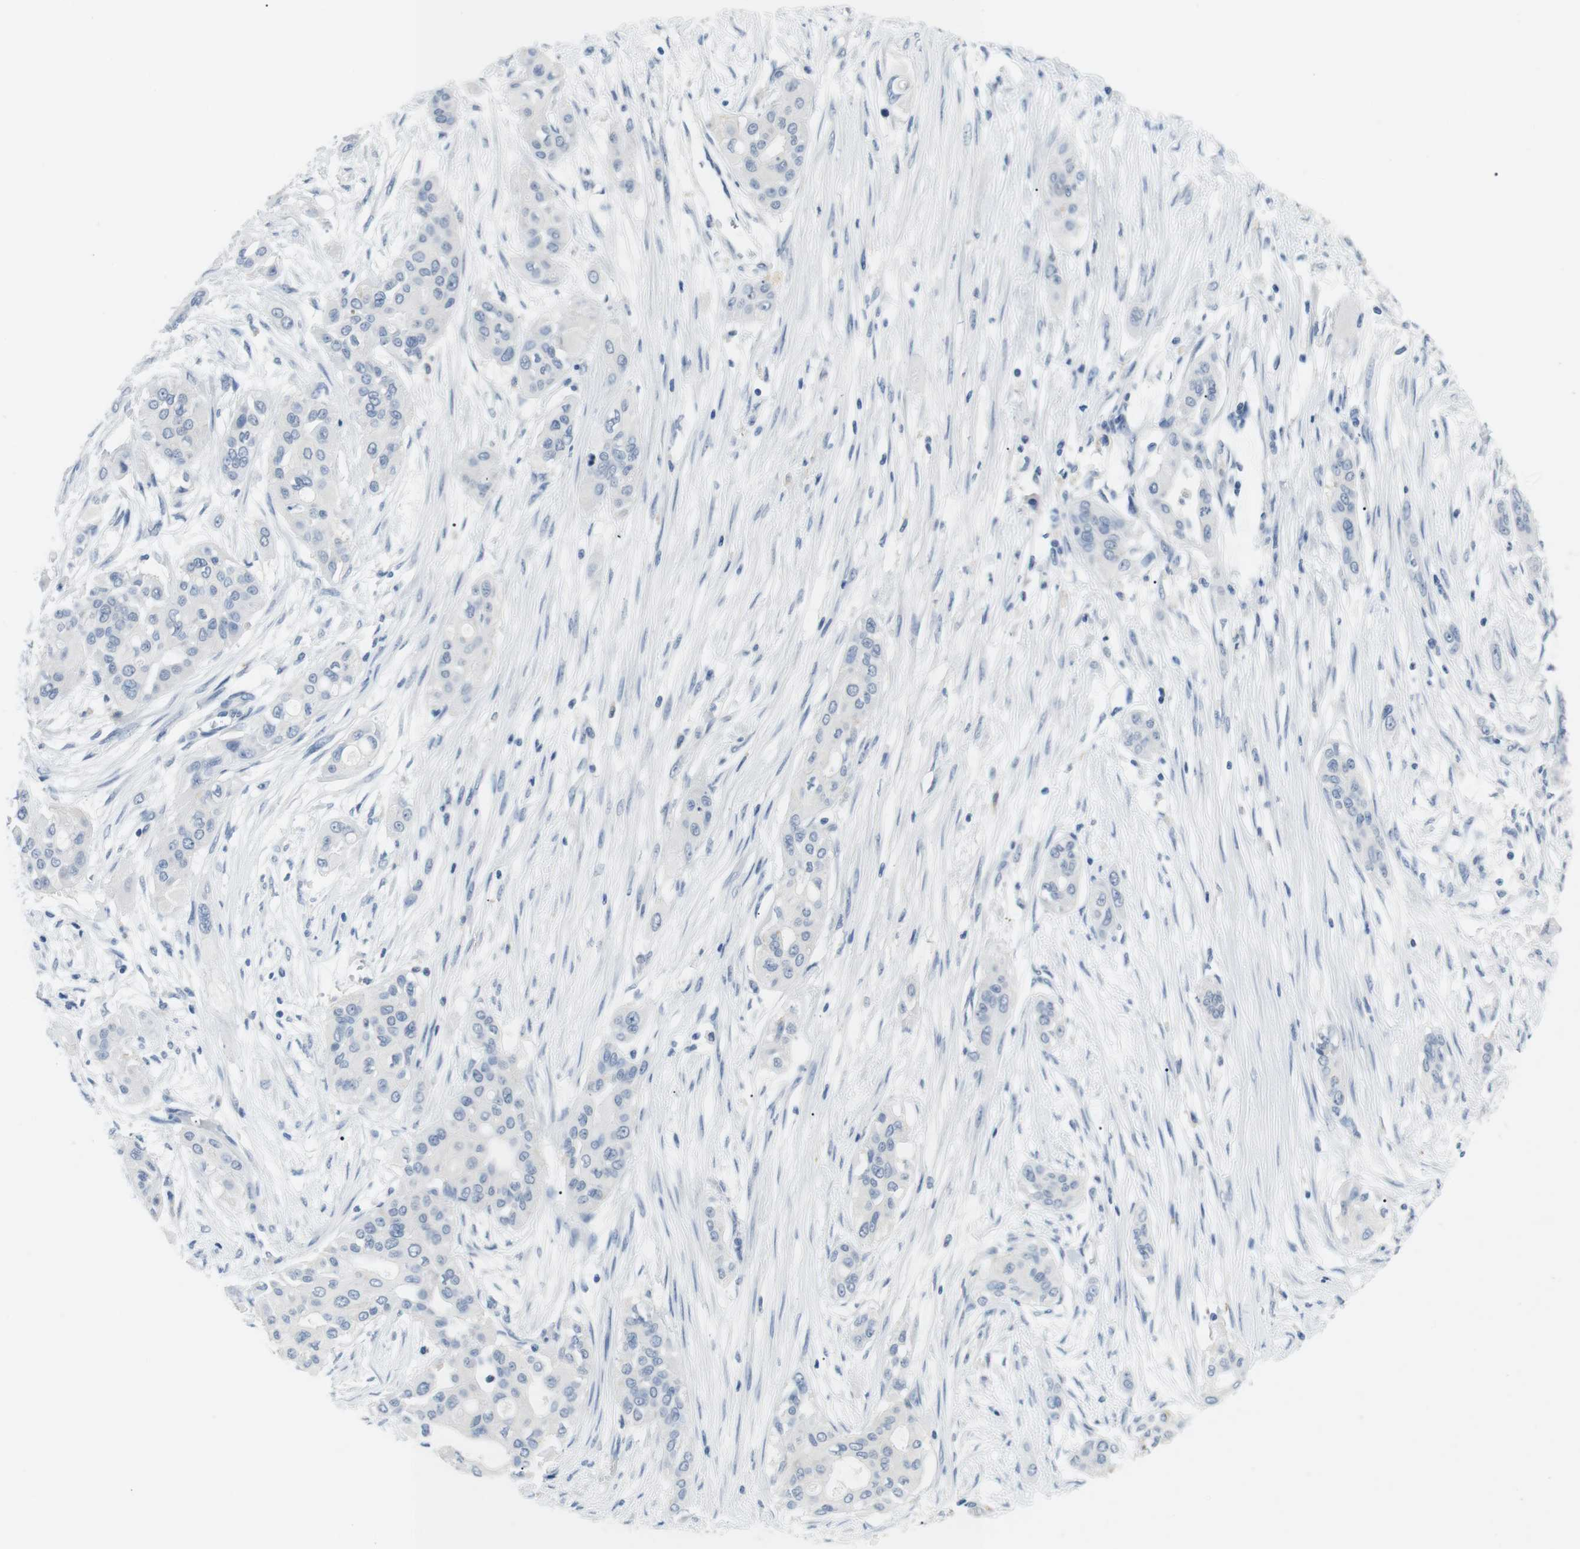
{"staining": {"intensity": "negative", "quantity": "none", "location": "none"}, "tissue": "pancreatic cancer", "cell_type": "Tumor cells", "image_type": "cancer", "snomed": [{"axis": "morphology", "description": "Adenocarcinoma, NOS"}, {"axis": "topography", "description": "Pancreas"}], "caption": "This is an immunohistochemistry (IHC) image of pancreatic cancer (adenocarcinoma). There is no positivity in tumor cells.", "gene": "FCGRT", "patient": {"sex": "female", "age": 60}}